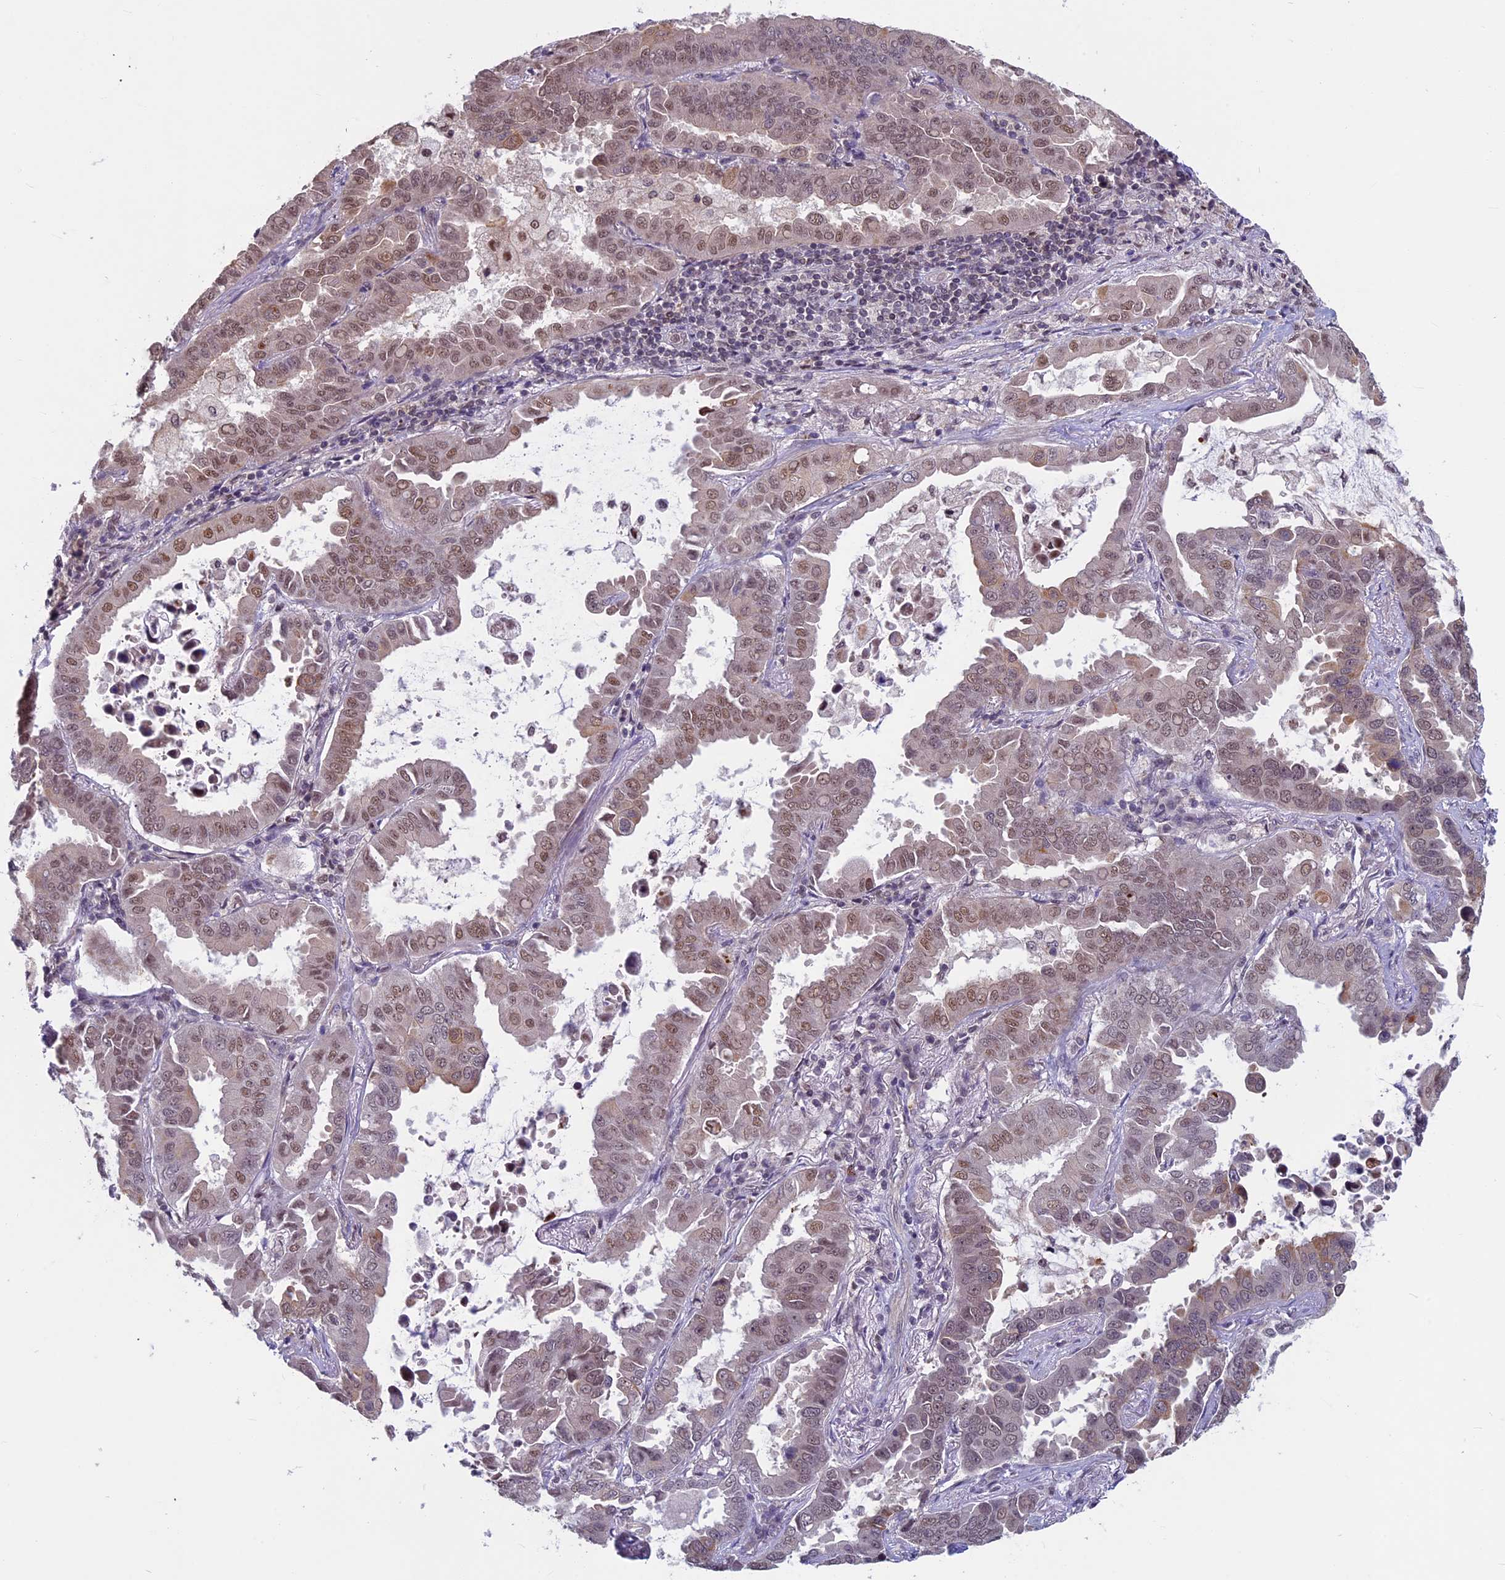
{"staining": {"intensity": "moderate", "quantity": ">75%", "location": "nuclear"}, "tissue": "lung cancer", "cell_type": "Tumor cells", "image_type": "cancer", "snomed": [{"axis": "morphology", "description": "Adenocarcinoma, NOS"}, {"axis": "topography", "description": "Lung"}], "caption": "The photomicrograph reveals a brown stain indicating the presence of a protein in the nuclear of tumor cells in lung cancer (adenocarcinoma).", "gene": "SPIRE1", "patient": {"sex": "male", "age": 64}}